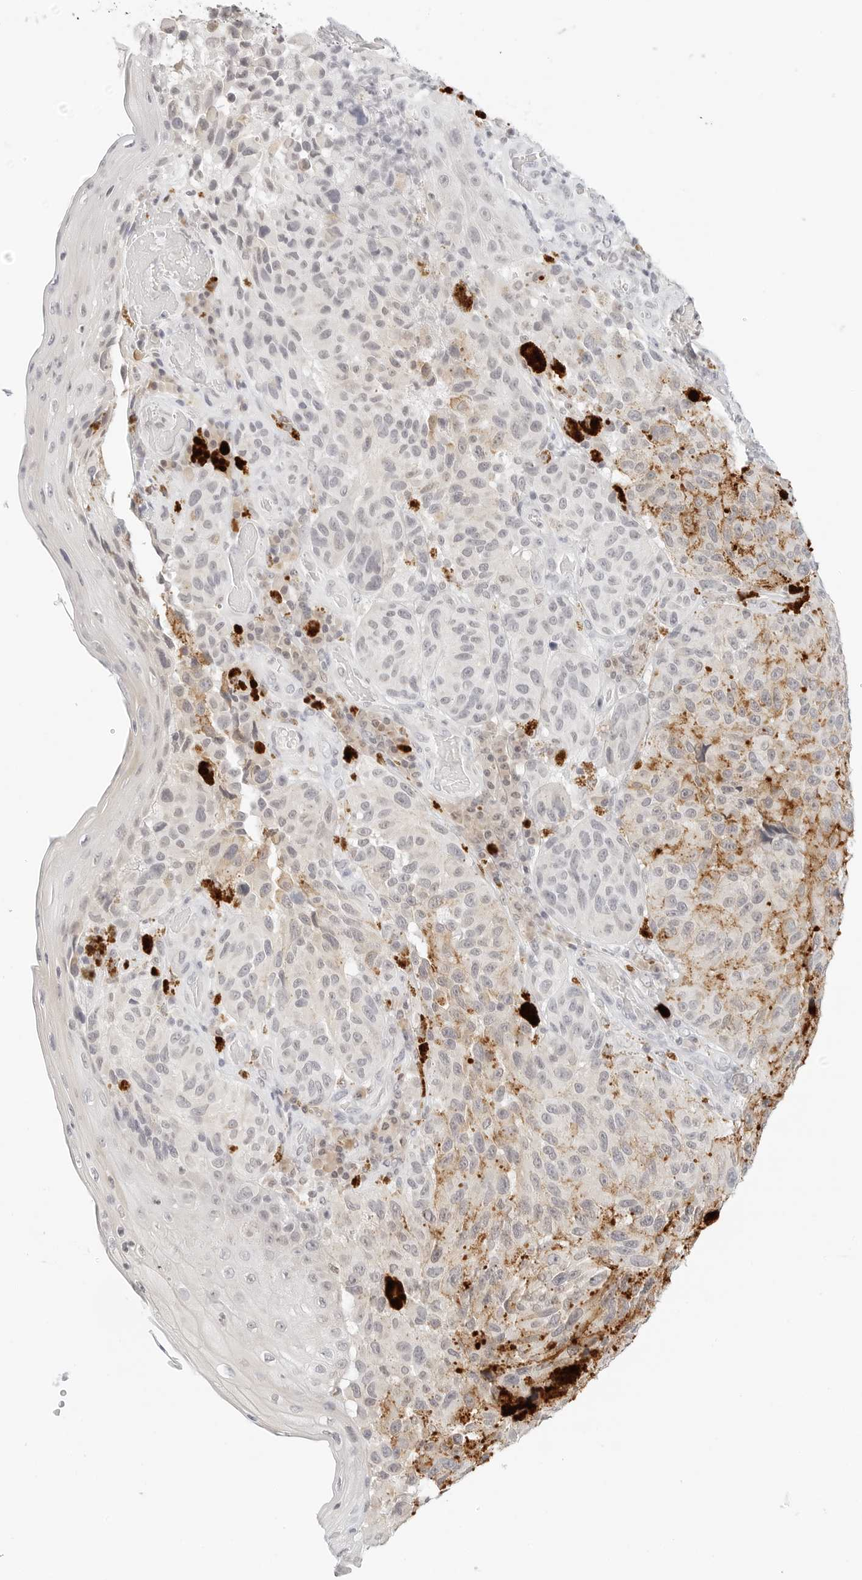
{"staining": {"intensity": "negative", "quantity": "none", "location": "none"}, "tissue": "melanoma", "cell_type": "Tumor cells", "image_type": "cancer", "snomed": [{"axis": "morphology", "description": "Malignant melanoma, NOS"}, {"axis": "topography", "description": "Skin"}], "caption": "High power microscopy photomicrograph of an immunohistochemistry micrograph of melanoma, revealing no significant expression in tumor cells.", "gene": "NEO1", "patient": {"sex": "female", "age": 73}}